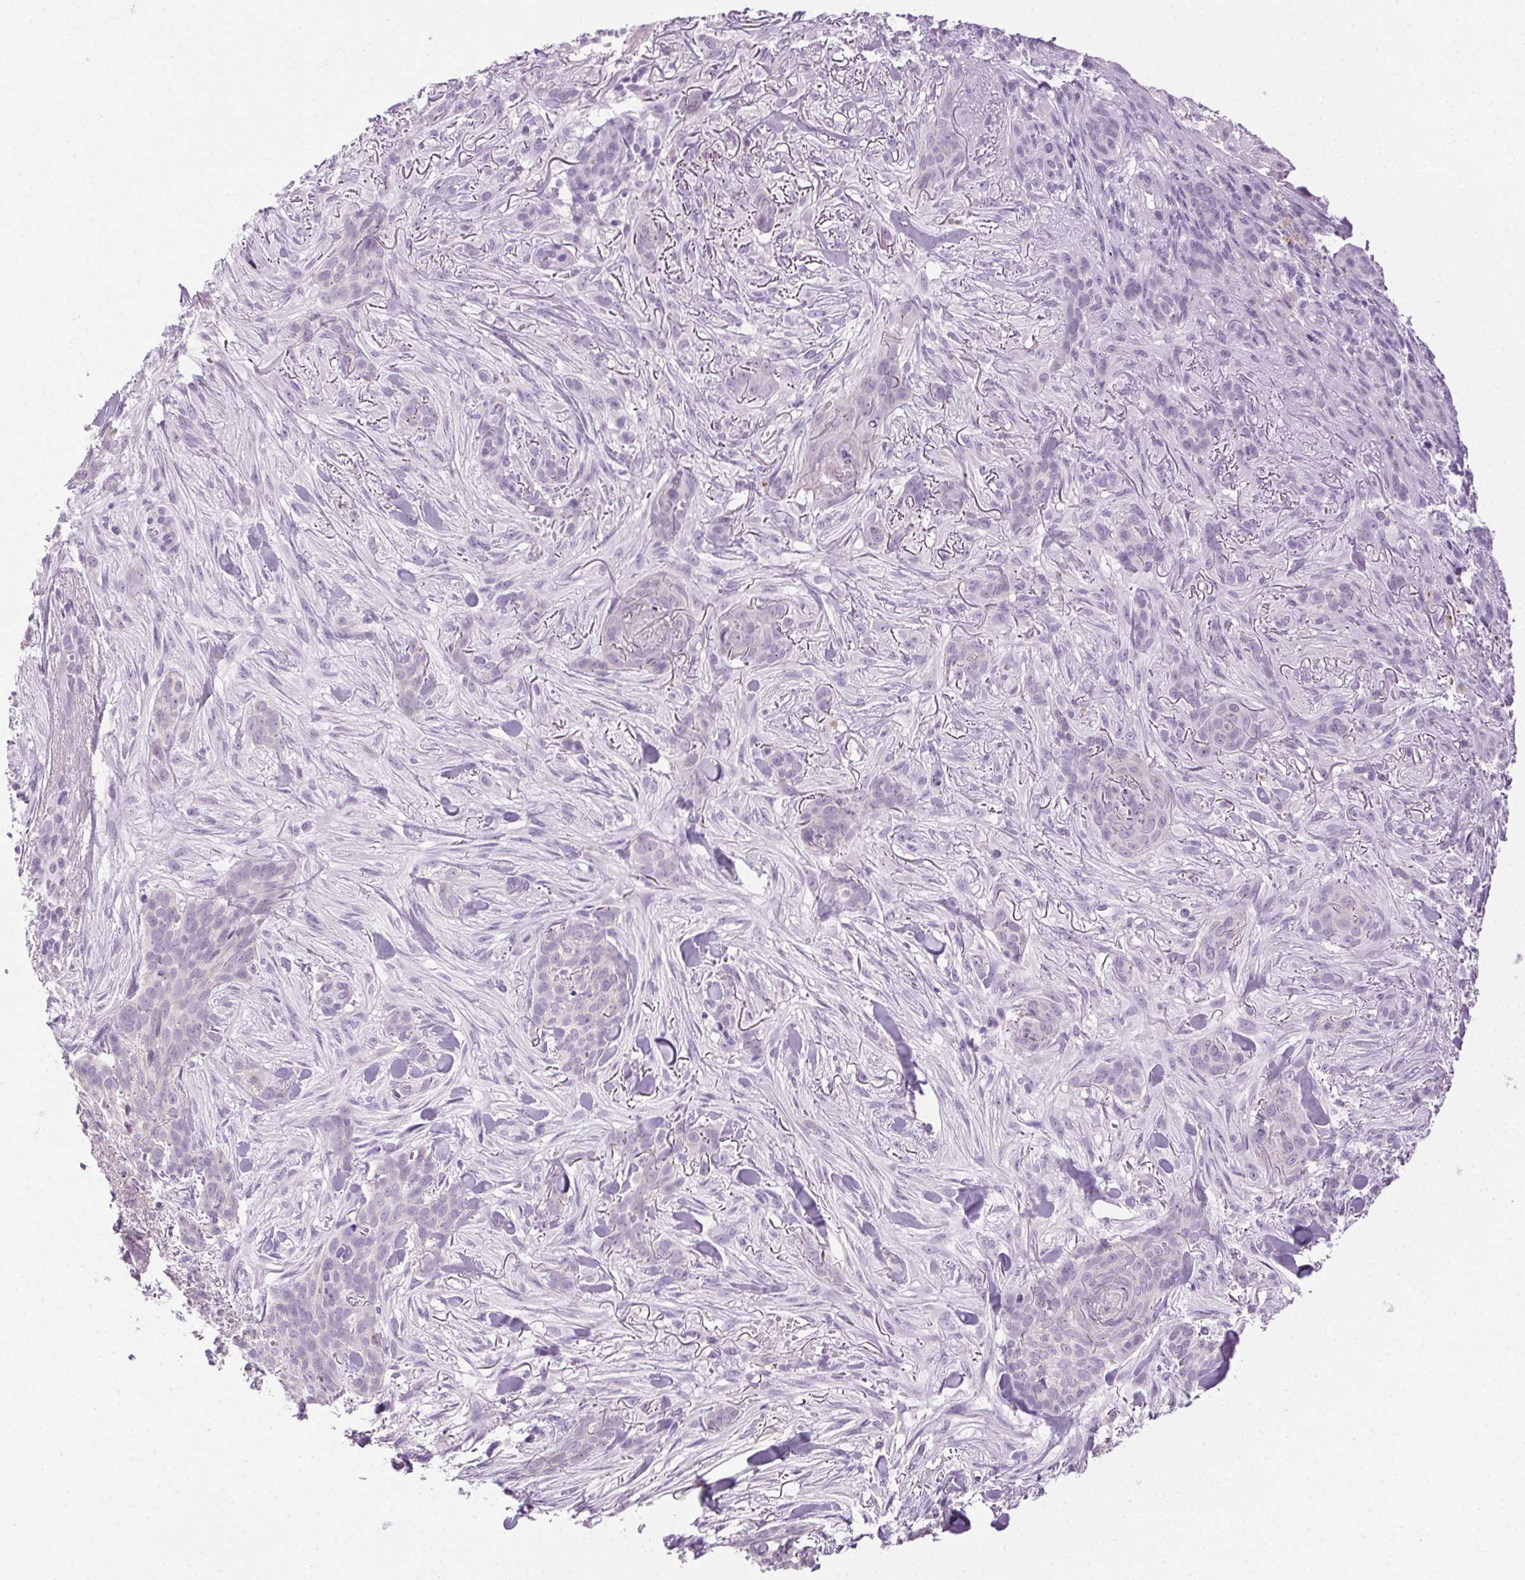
{"staining": {"intensity": "negative", "quantity": "none", "location": "none"}, "tissue": "skin cancer", "cell_type": "Tumor cells", "image_type": "cancer", "snomed": [{"axis": "morphology", "description": "Basal cell carcinoma"}, {"axis": "topography", "description": "Skin"}], "caption": "This is a micrograph of immunohistochemistry staining of skin basal cell carcinoma, which shows no staining in tumor cells.", "gene": "CLDN10", "patient": {"sex": "female", "age": 61}}